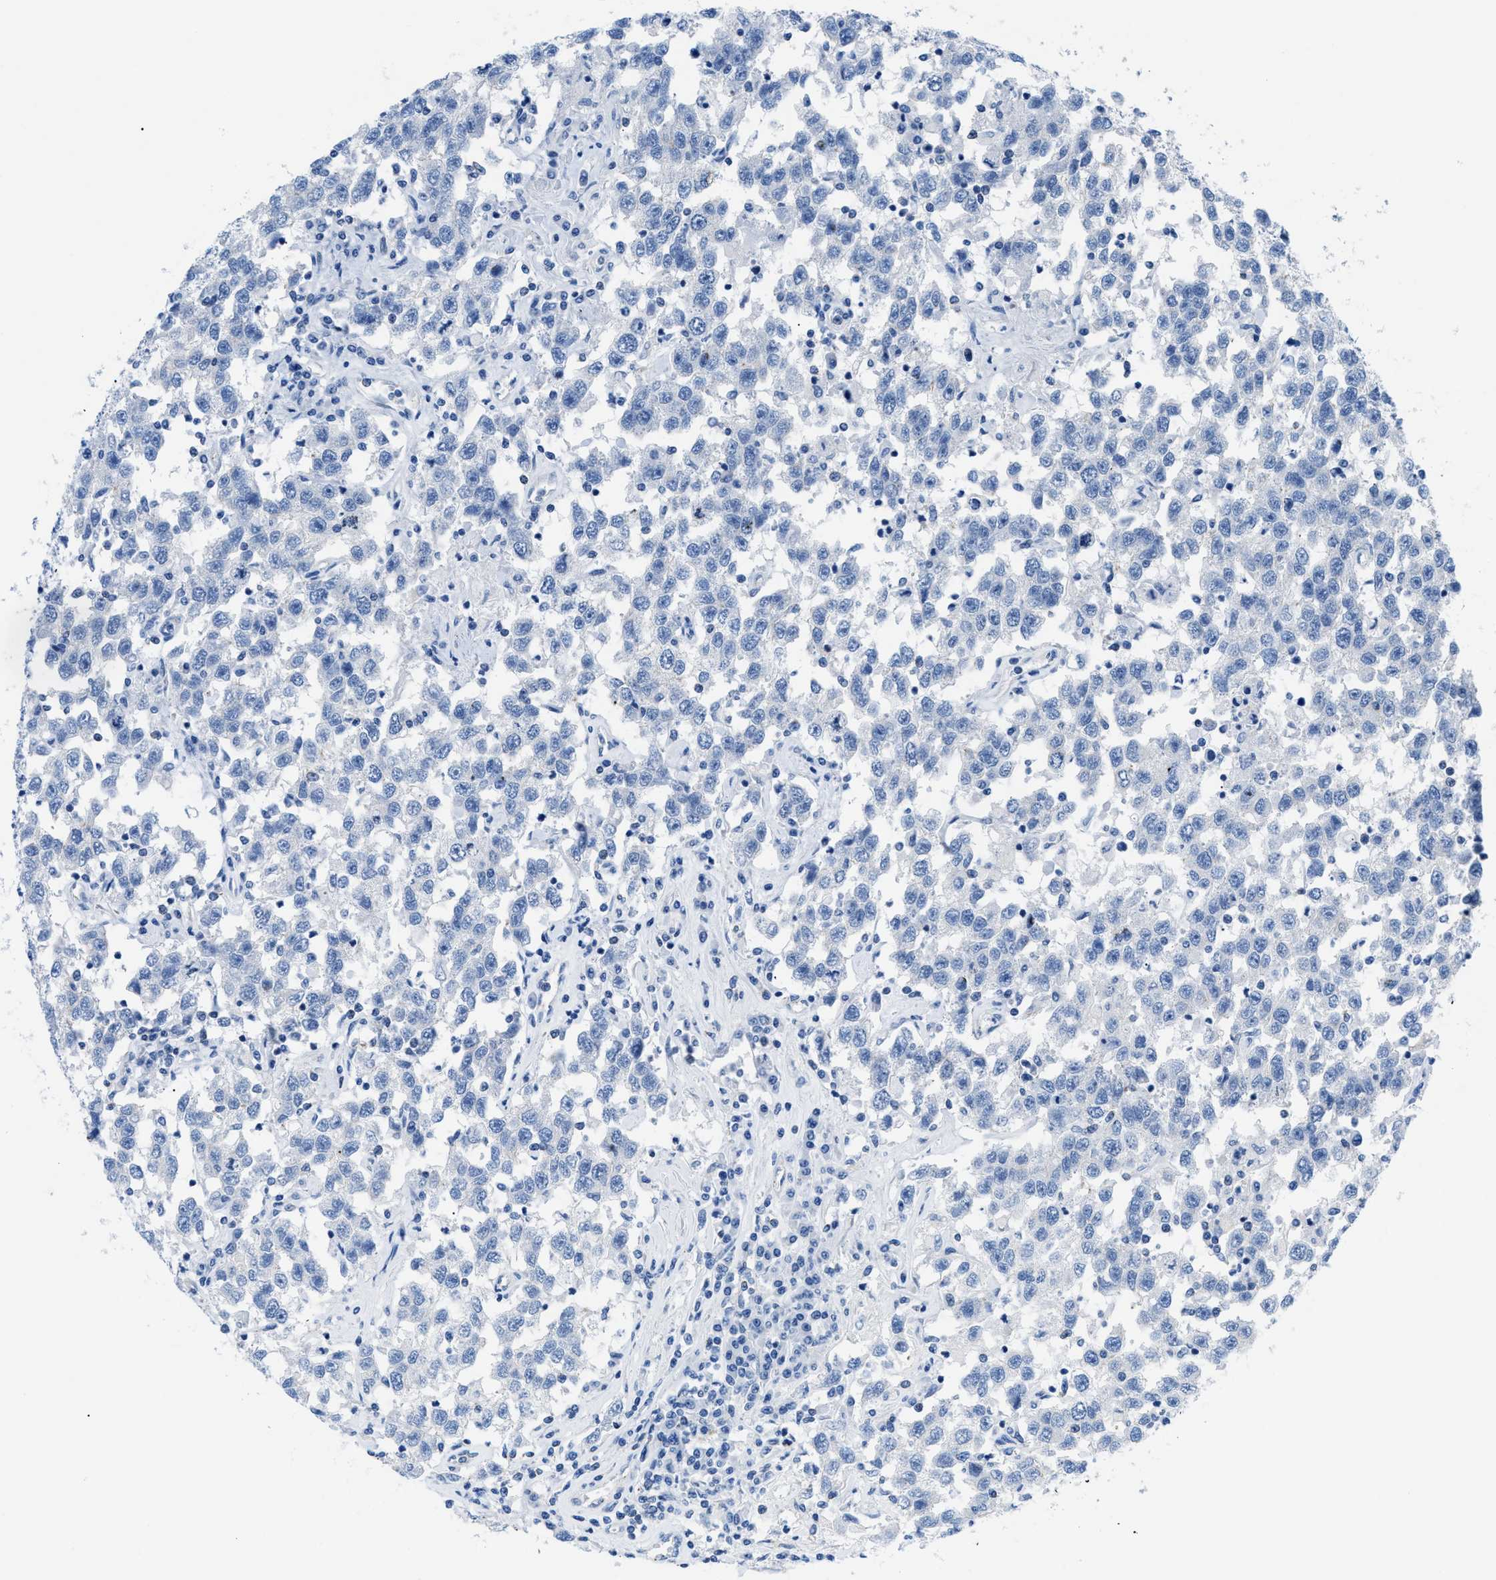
{"staining": {"intensity": "negative", "quantity": "none", "location": "none"}, "tissue": "testis cancer", "cell_type": "Tumor cells", "image_type": "cancer", "snomed": [{"axis": "morphology", "description": "Seminoma, NOS"}, {"axis": "topography", "description": "Testis"}], "caption": "Human testis cancer (seminoma) stained for a protein using immunohistochemistry (IHC) displays no expression in tumor cells.", "gene": "FDCSP", "patient": {"sex": "male", "age": 41}}